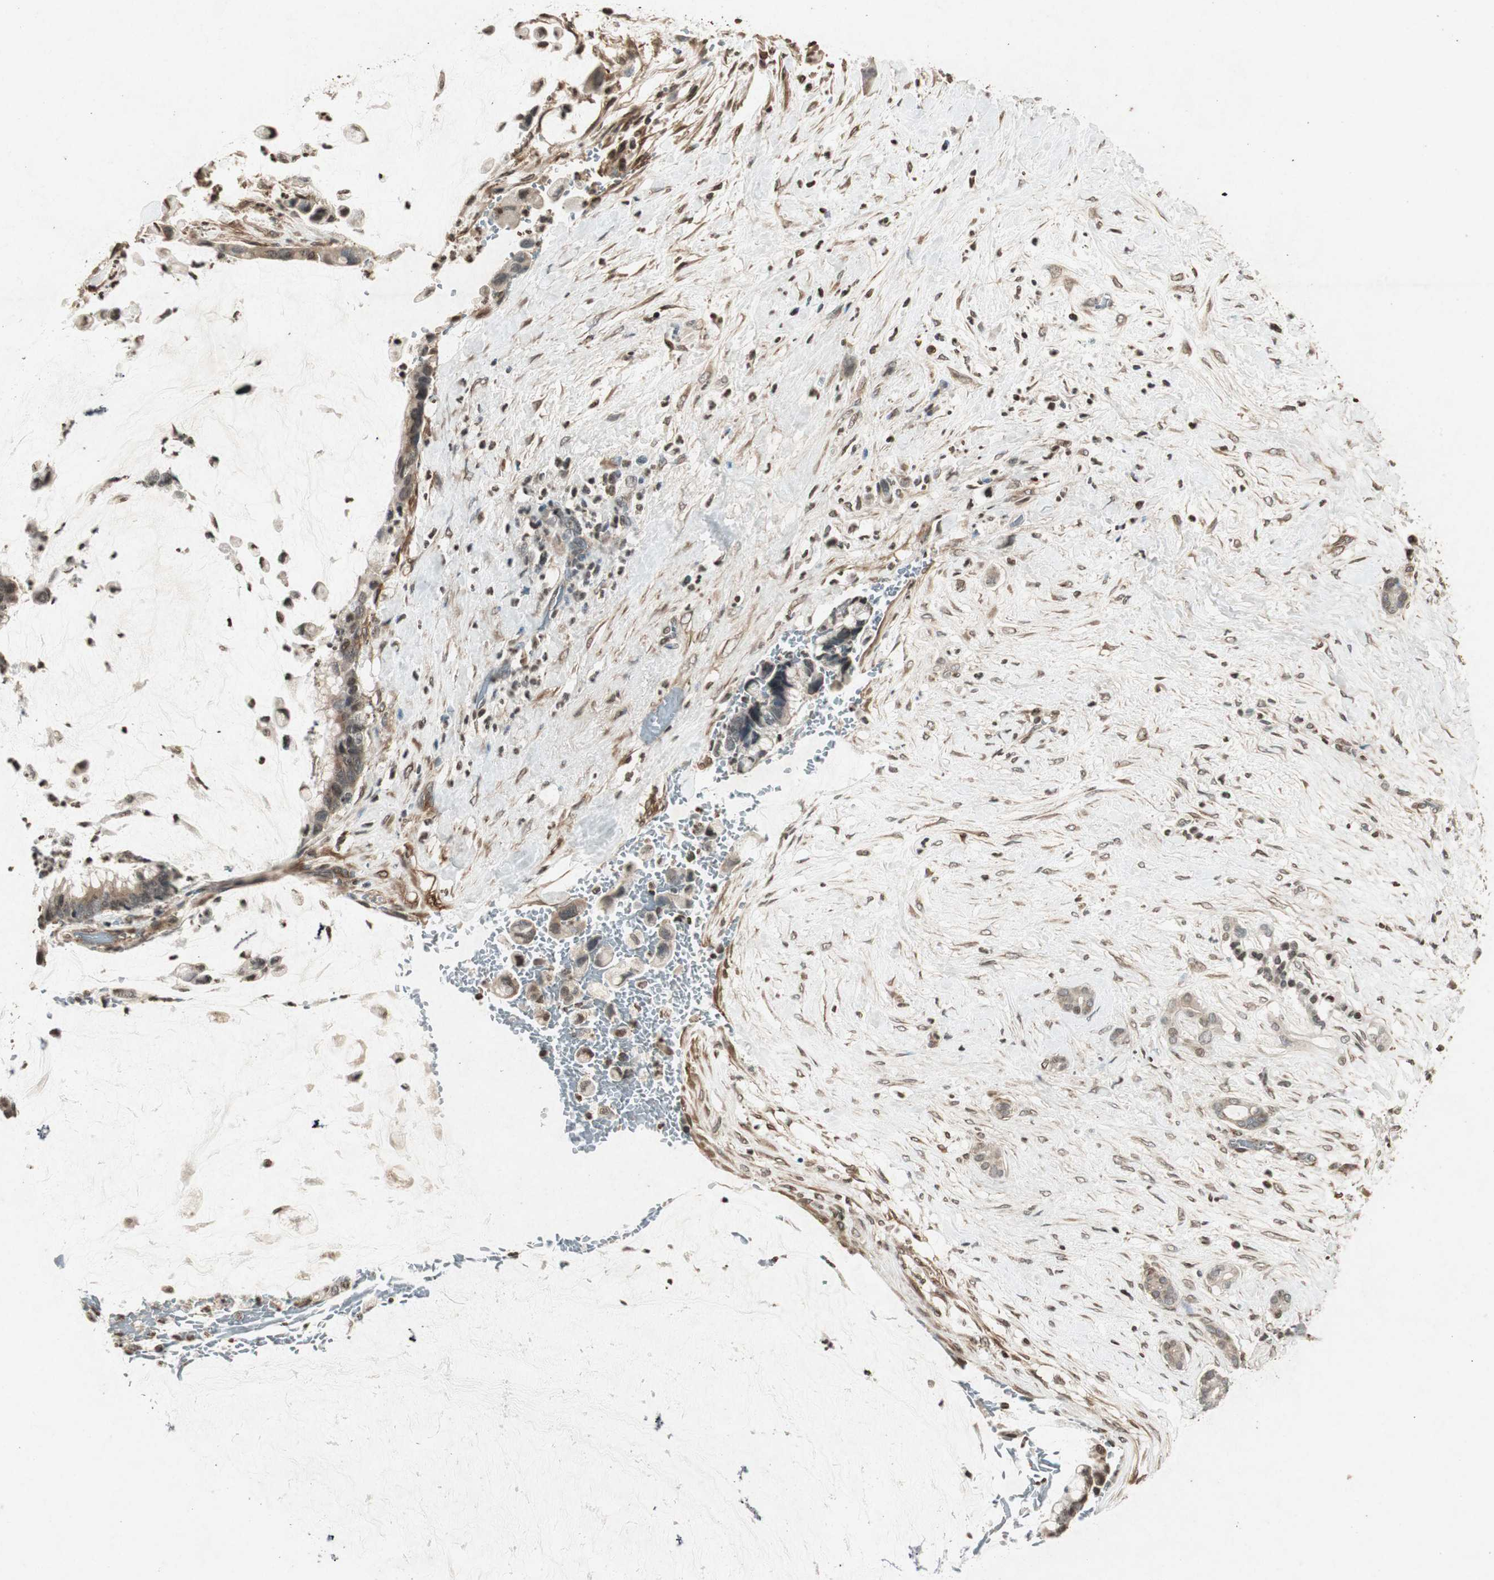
{"staining": {"intensity": "weak", "quantity": ">75%", "location": "cytoplasmic/membranous"}, "tissue": "pancreatic cancer", "cell_type": "Tumor cells", "image_type": "cancer", "snomed": [{"axis": "morphology", "description": "Adenocarcinoma, NOS"}, {"axis": "topography", "description": "Pancreas"}], "caption": "This image demonstrates IHC staining of pancreatic adenocarcinoma, with low weak cytoplasmic/membranous expression in about >75% of tumor cells.", "gene": "PRKG1", "patient": {"sex": "male", "age": 41}}